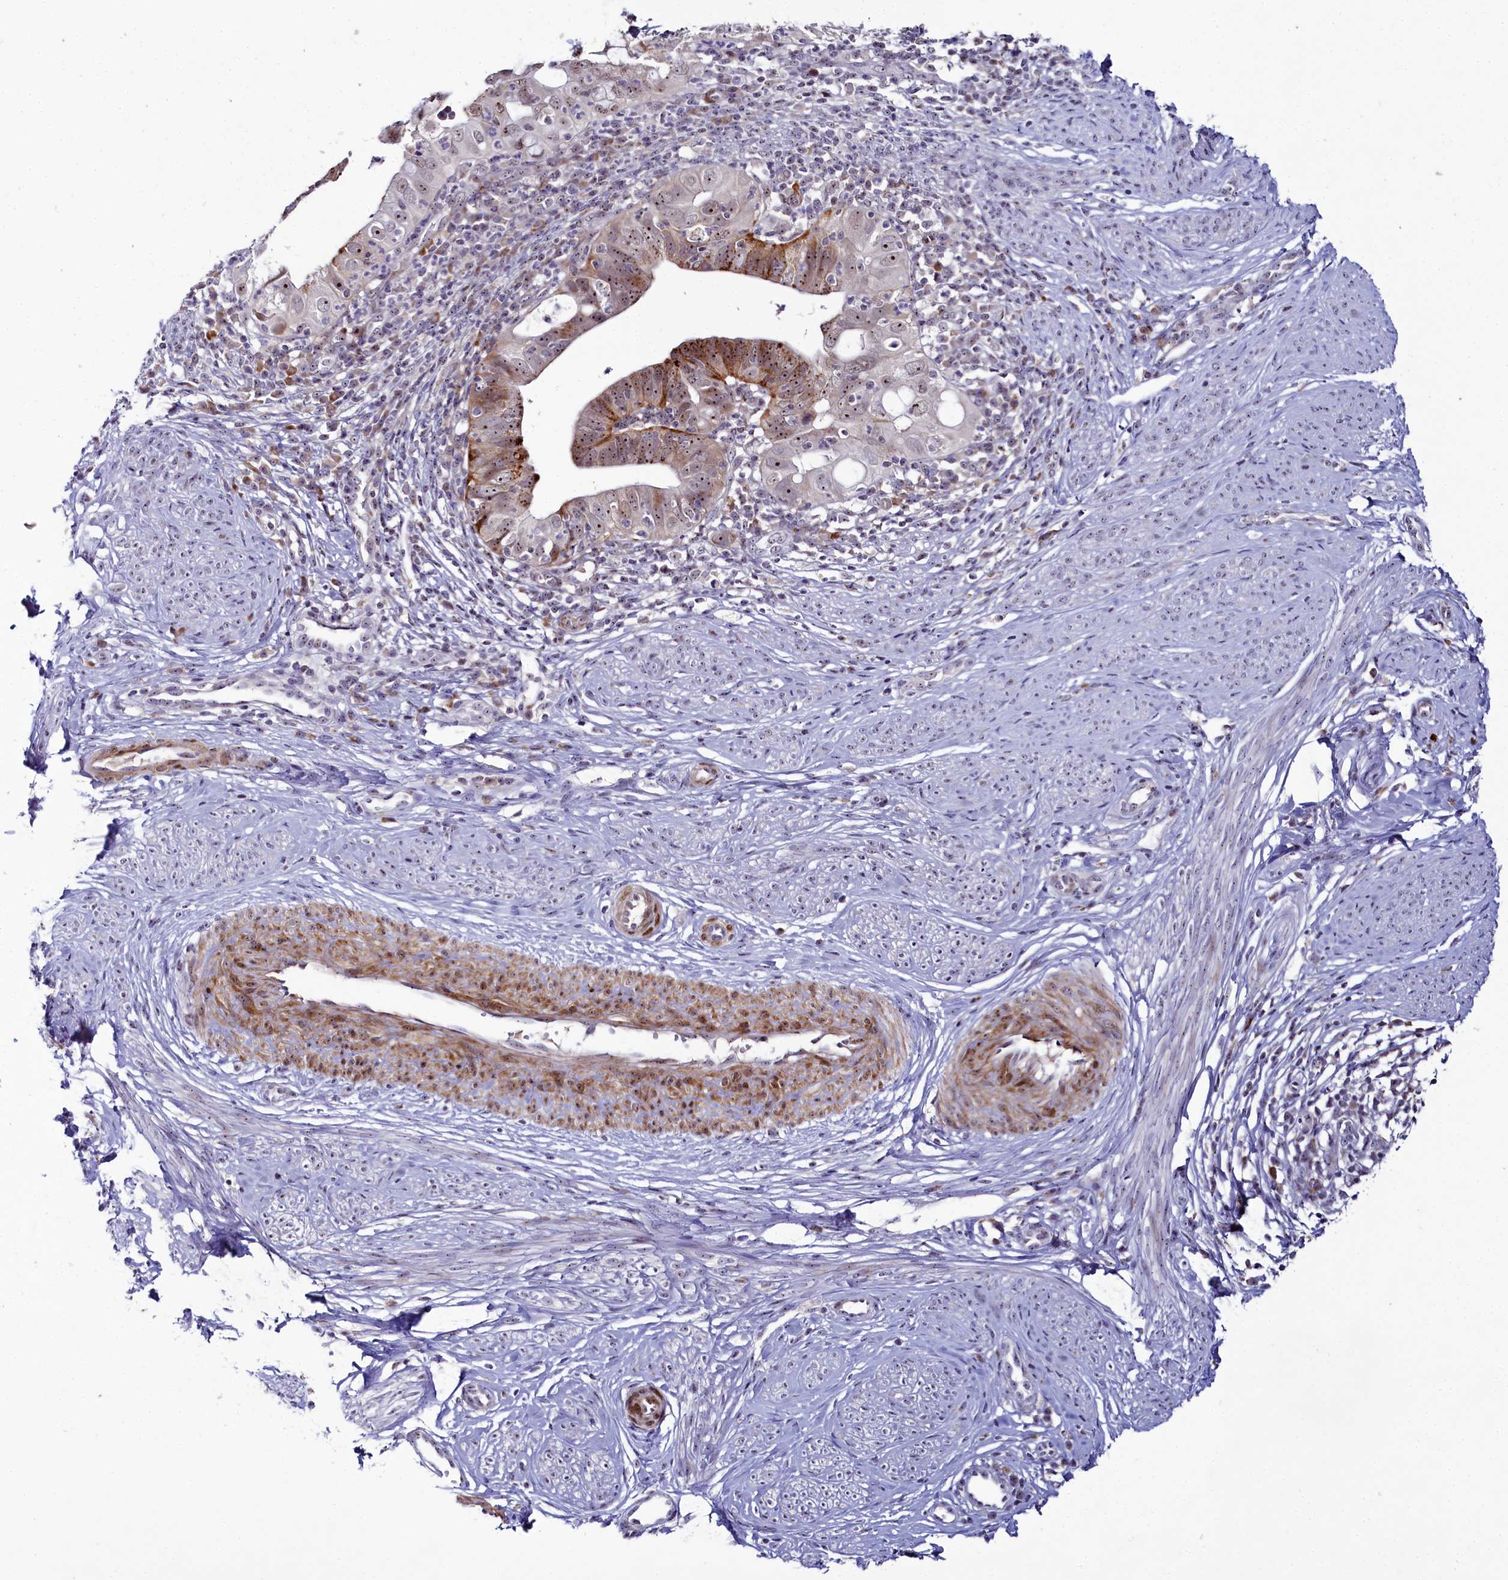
{"staining": {"intensity": "moderate", "quantity": ">75%", "location": "cytoplasmic/membranous,nuclear"}, "tissue": "cervical cancer", "cell_type": "Tumor cells", "image_type": "cancer", "snomed": [{"axis": "morphology", "description": "Adenocarcinoma, NOS"}, {"axis": "topography", "description": "Cervix"}], "caption": "This is a photomicrograph of immunohistochemistry staining of adenocarcinoma (cervical), which shows moderate expression in the cytoplasmic/membranous and nuclear of tumor cells.", "gene": "TCOF1", "patient": {"sex": "female", "age": 36}}